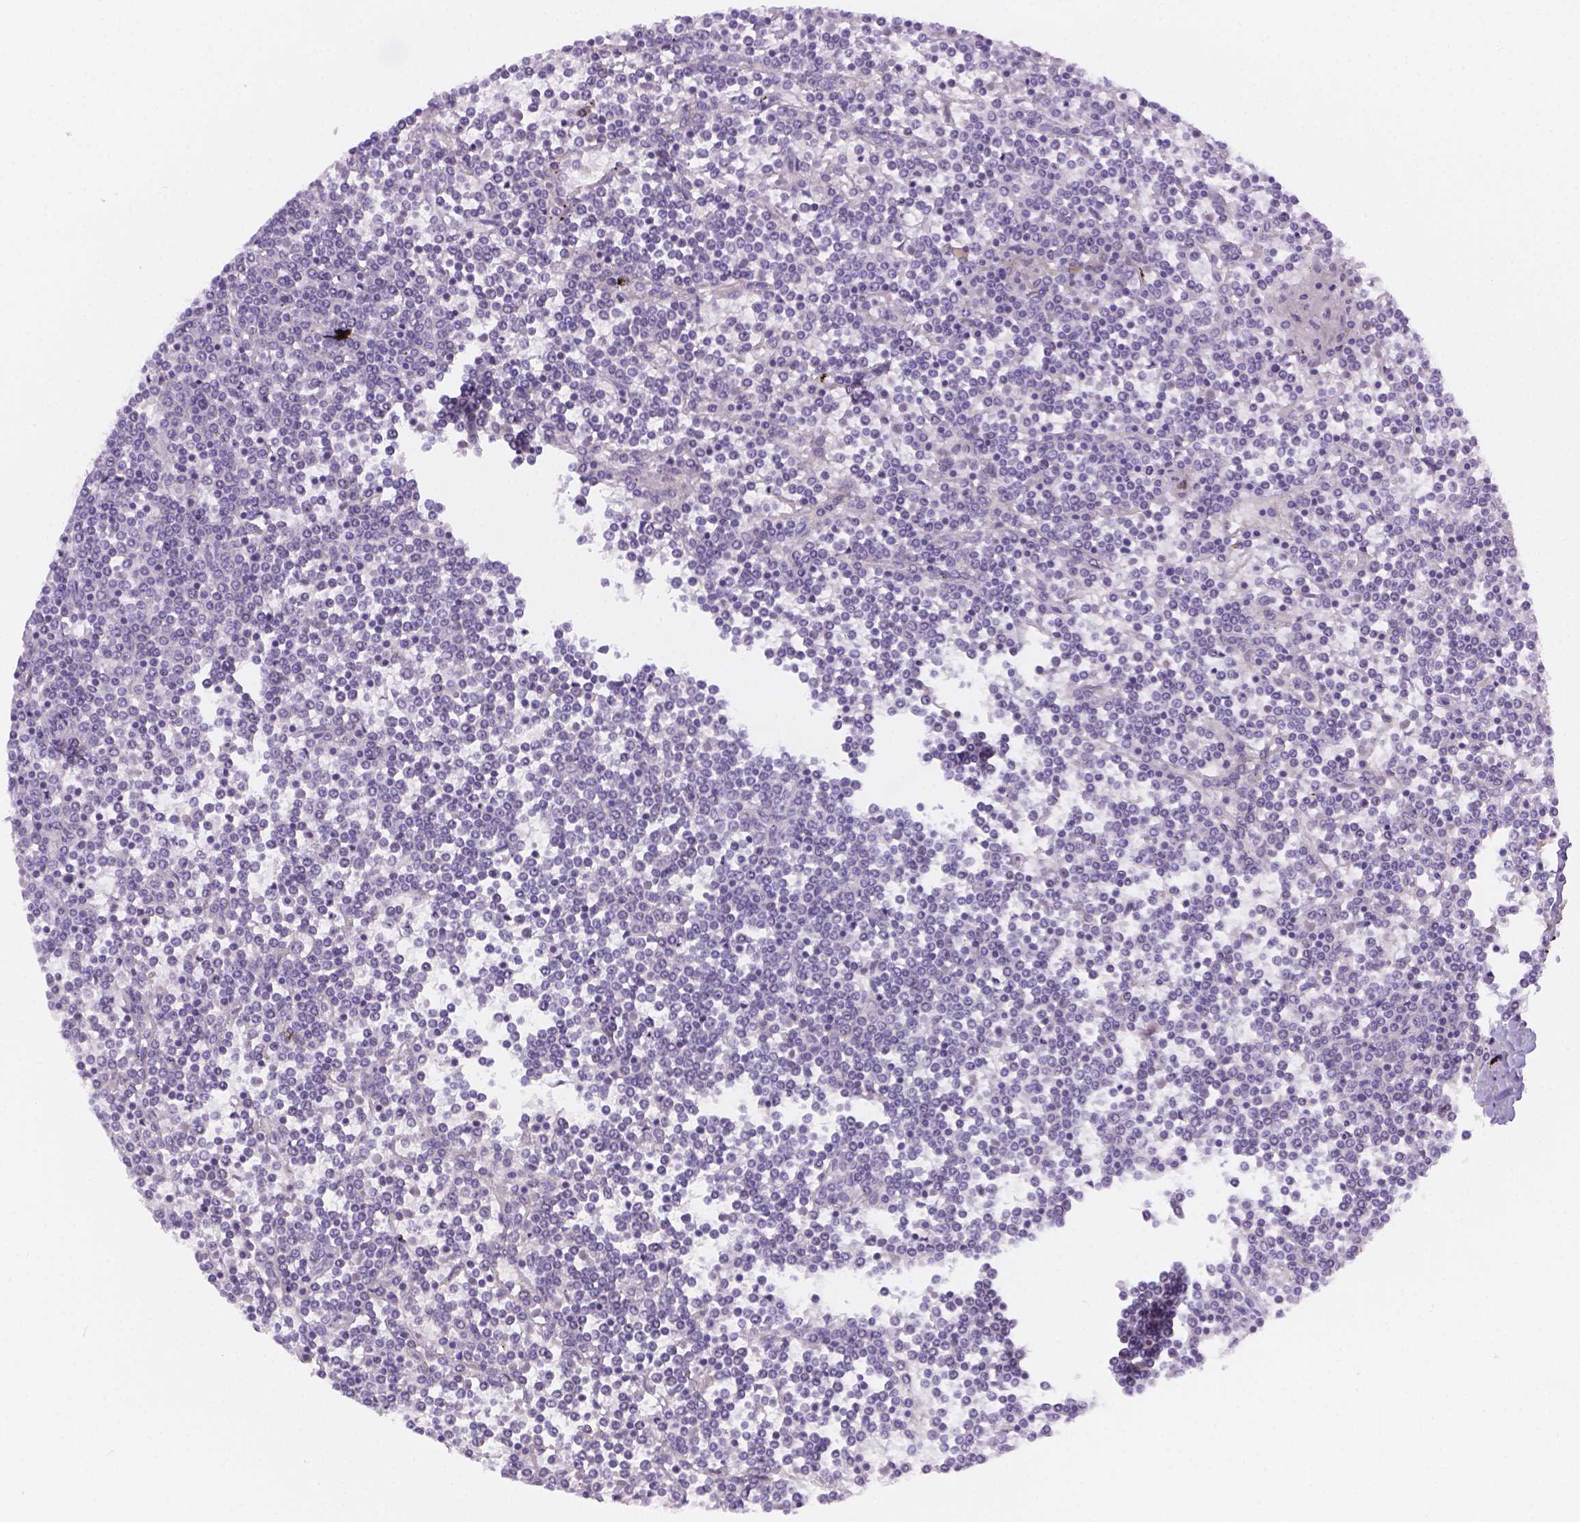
{"staining": {"intensity": "negative", "quantity": "none", "location": "none"}, "tissue": "lymphoma", "cell_type": "Tumor cells", "image_type": "cancer", "snomed": [{"axis": "morphology", "description": "Malignant lymphoma, non-Hodgkin's type, Low grade"}, {"axis": "topography", "description": "Spleen"}], "caption": "This histopathology image is of lymphoma stained with immunohistochemistry to label a protein in brown with the nuclei are counter-stained blue. There is no positivity in tumor cells.", "gene": "CD96", "patient": {"sex": "female", "age": 19}}